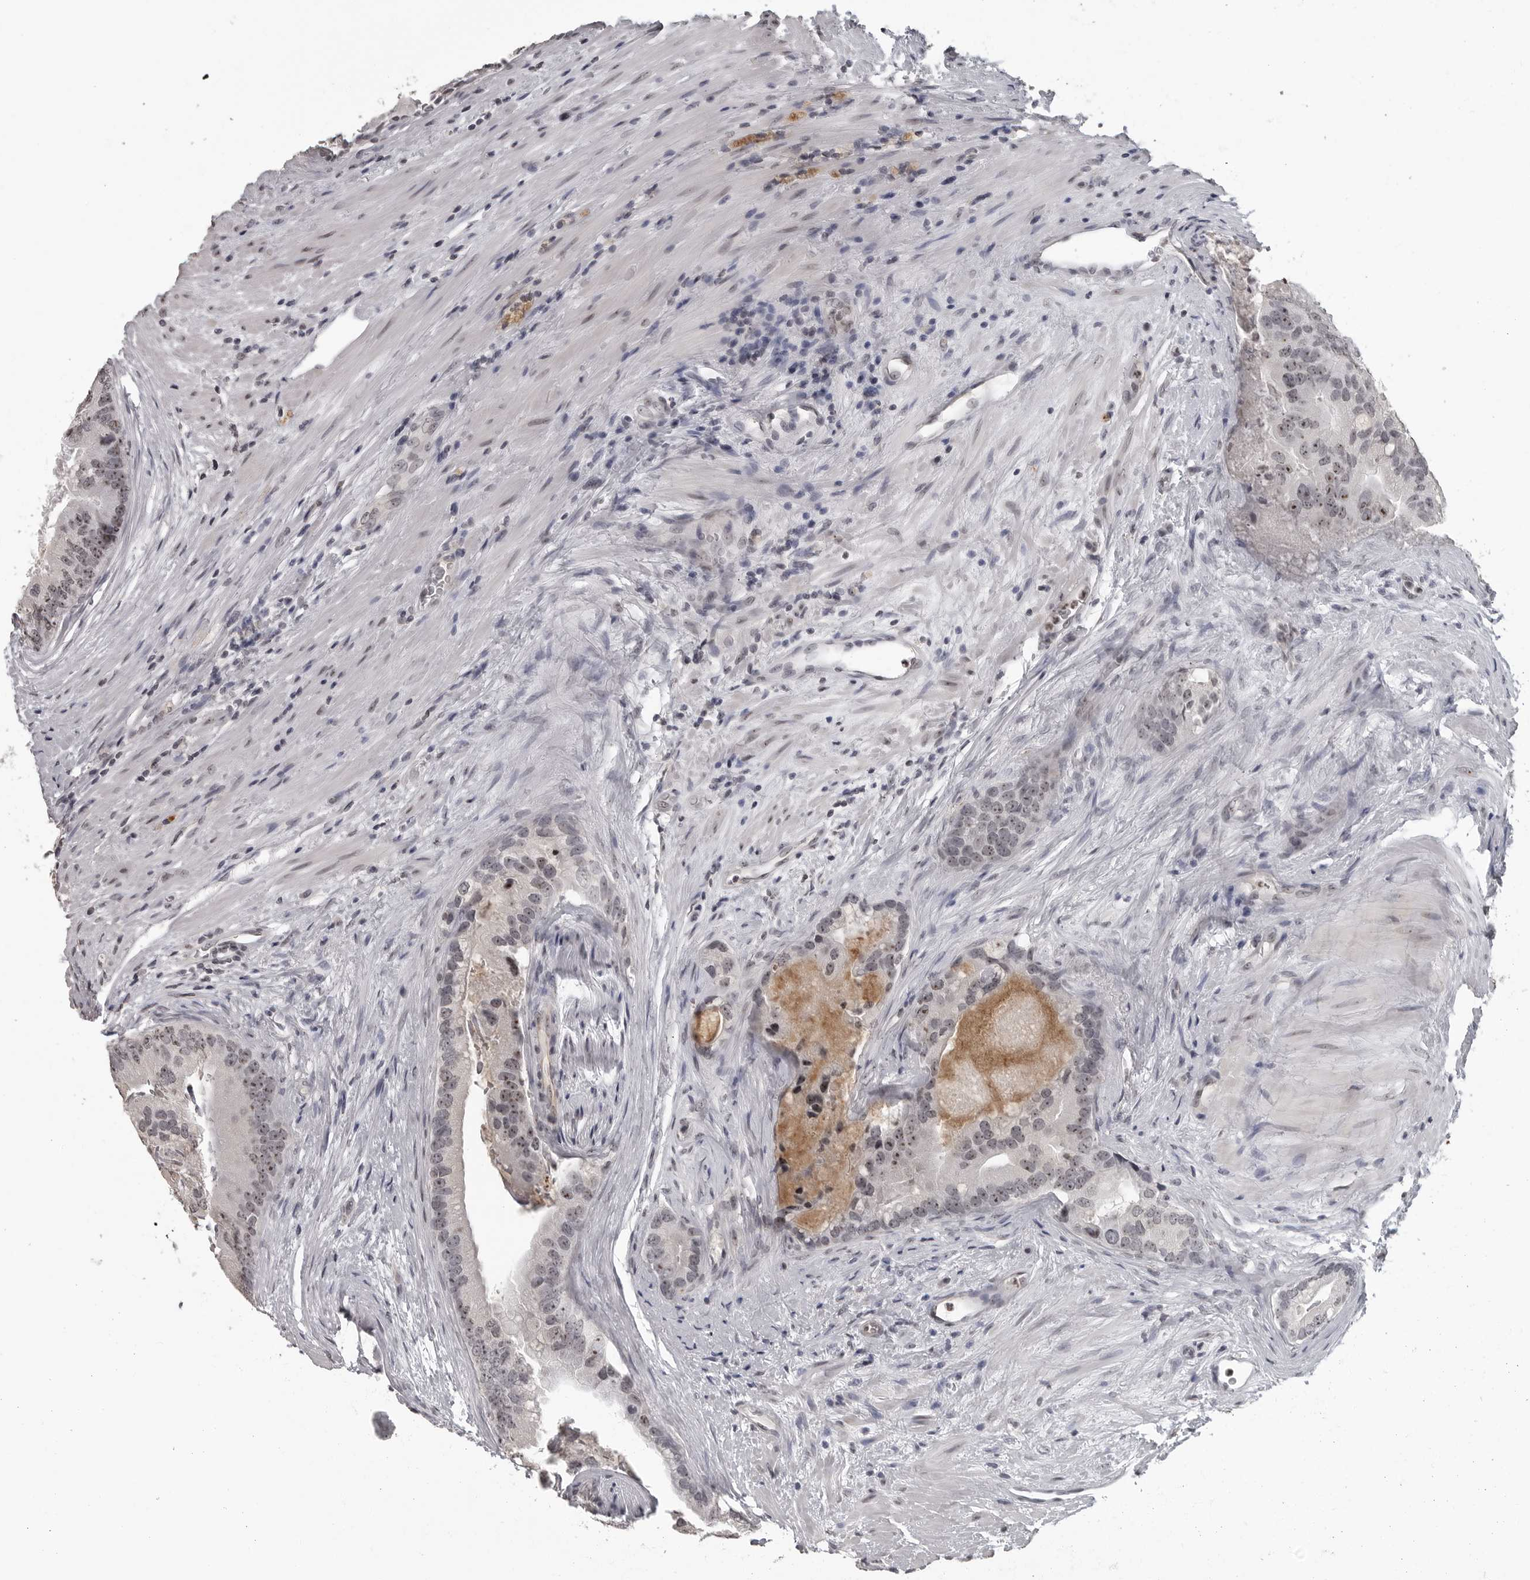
{"staining": {"intensity": "weak", "quantity": "25%-75%", "location": "nuclear"}, "tissue": "prostate cancer", "cell_type": "Tumor cells", "image_type": "cancer", "snomed": [{"axis": "morphology", "description": "Adenocarcinoma, High grade"}, {"axis": "topography", "description": "Prostate"}], "caption": "Immunohistochemistry (IHC) micrograph of neoplastic tissue: human adenocarcinoma (high-grade) (prostate) stained using immunohistochemistry displays low levels of weak protein expression localized specifically in the nuclear of tumor cells, appearing as a nuclear brown color.", "gene": "DDX54", "patient": {"sex": "male", "age": 70}}